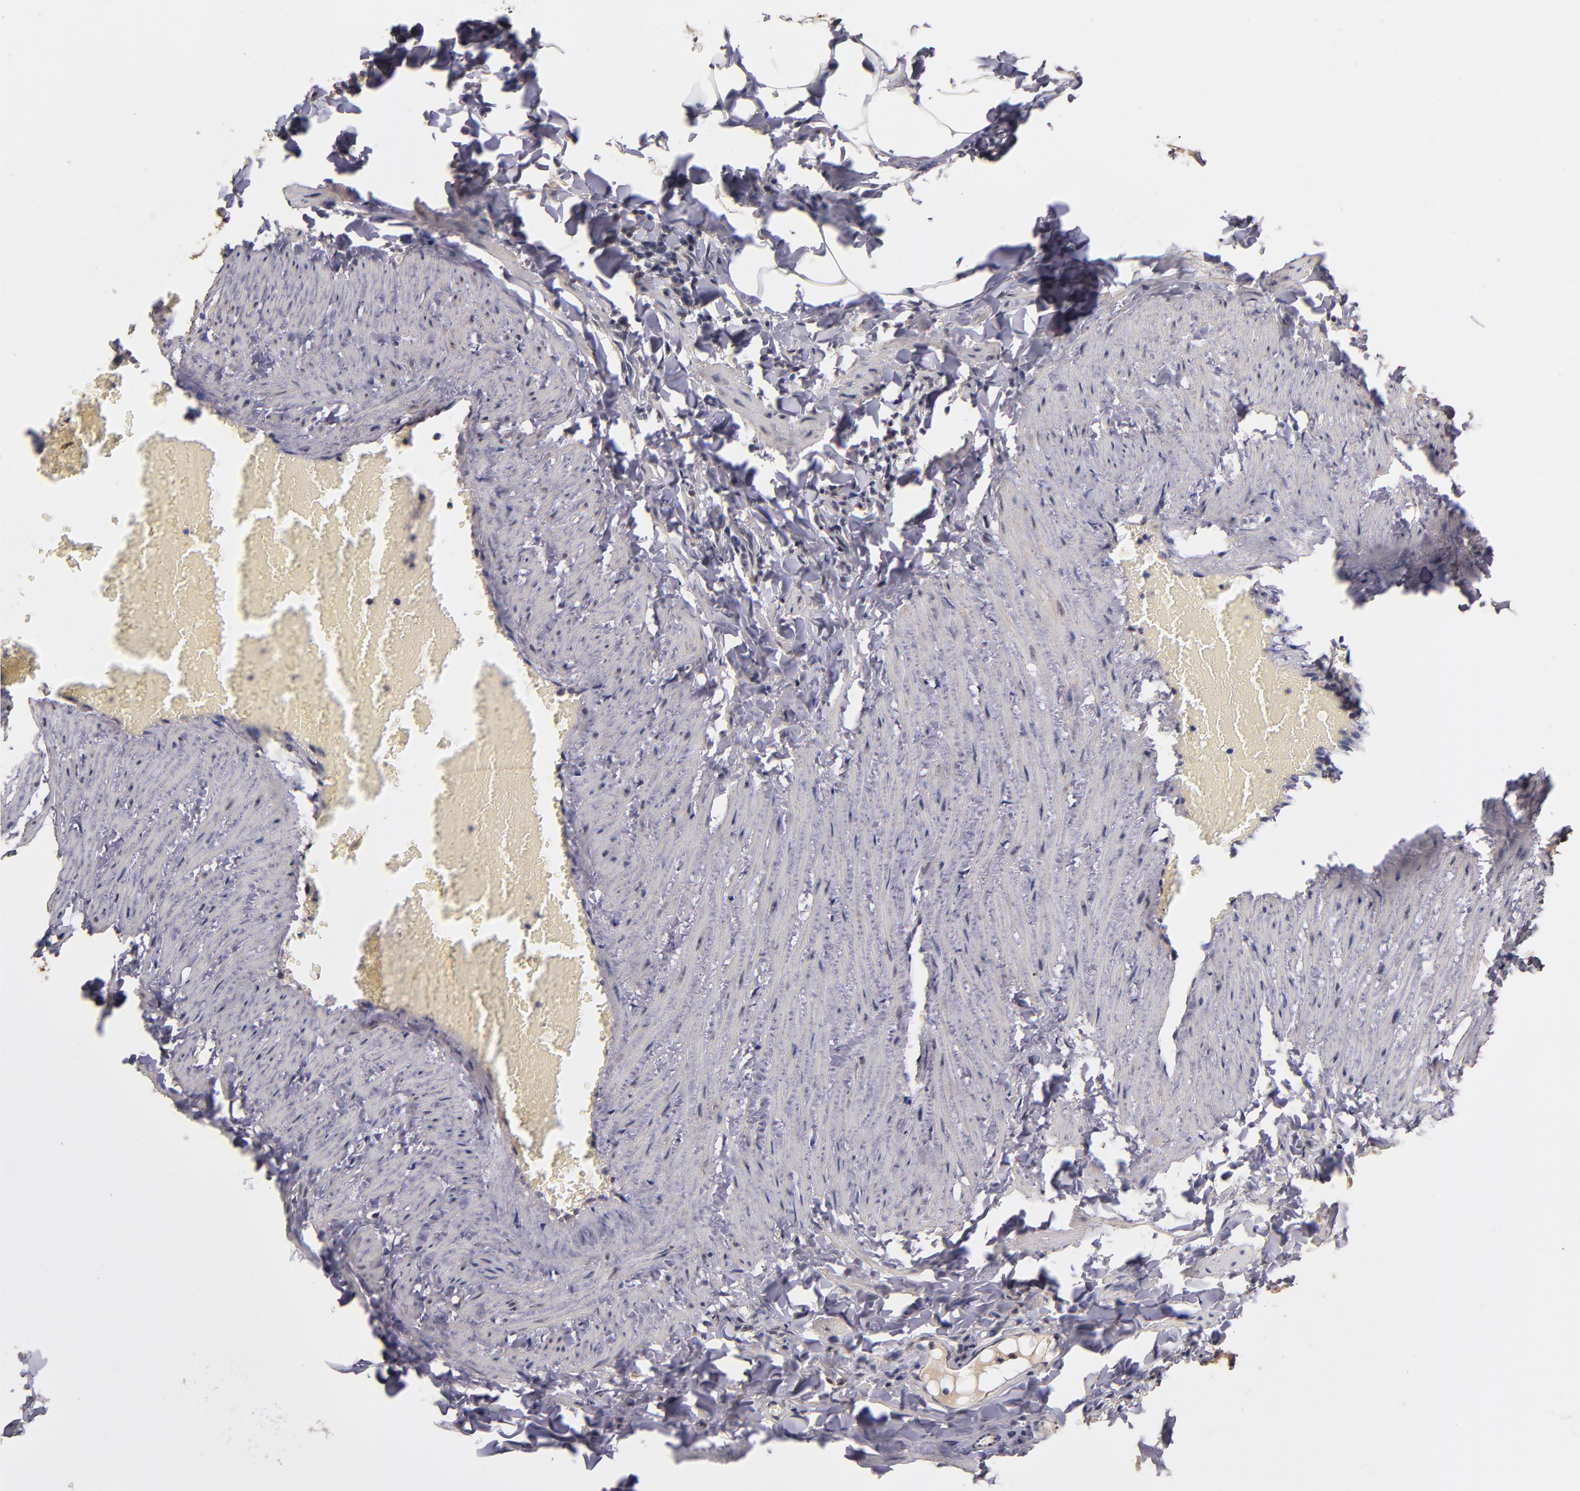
{"staining": {"intensity": "weak", "quantity": ">75%", "location": "cytoplasmic/membranous"}, "tissue": "adipose tissue", "cell_type": "Adipocytes", "image_type": "normal", "snomed": [{"axis": "morphology", "description": "Normal tissue, NOS"}, {"axis": "topography", "description": "Vascular tissue"}], "caption": "Protein analysis of normal adipose tissue displays weak cytoplasmic/membranous staining in about >75% of adipocytes.", "gene": "RIOK3", "patient": {"sex": "male", "age": 41}}